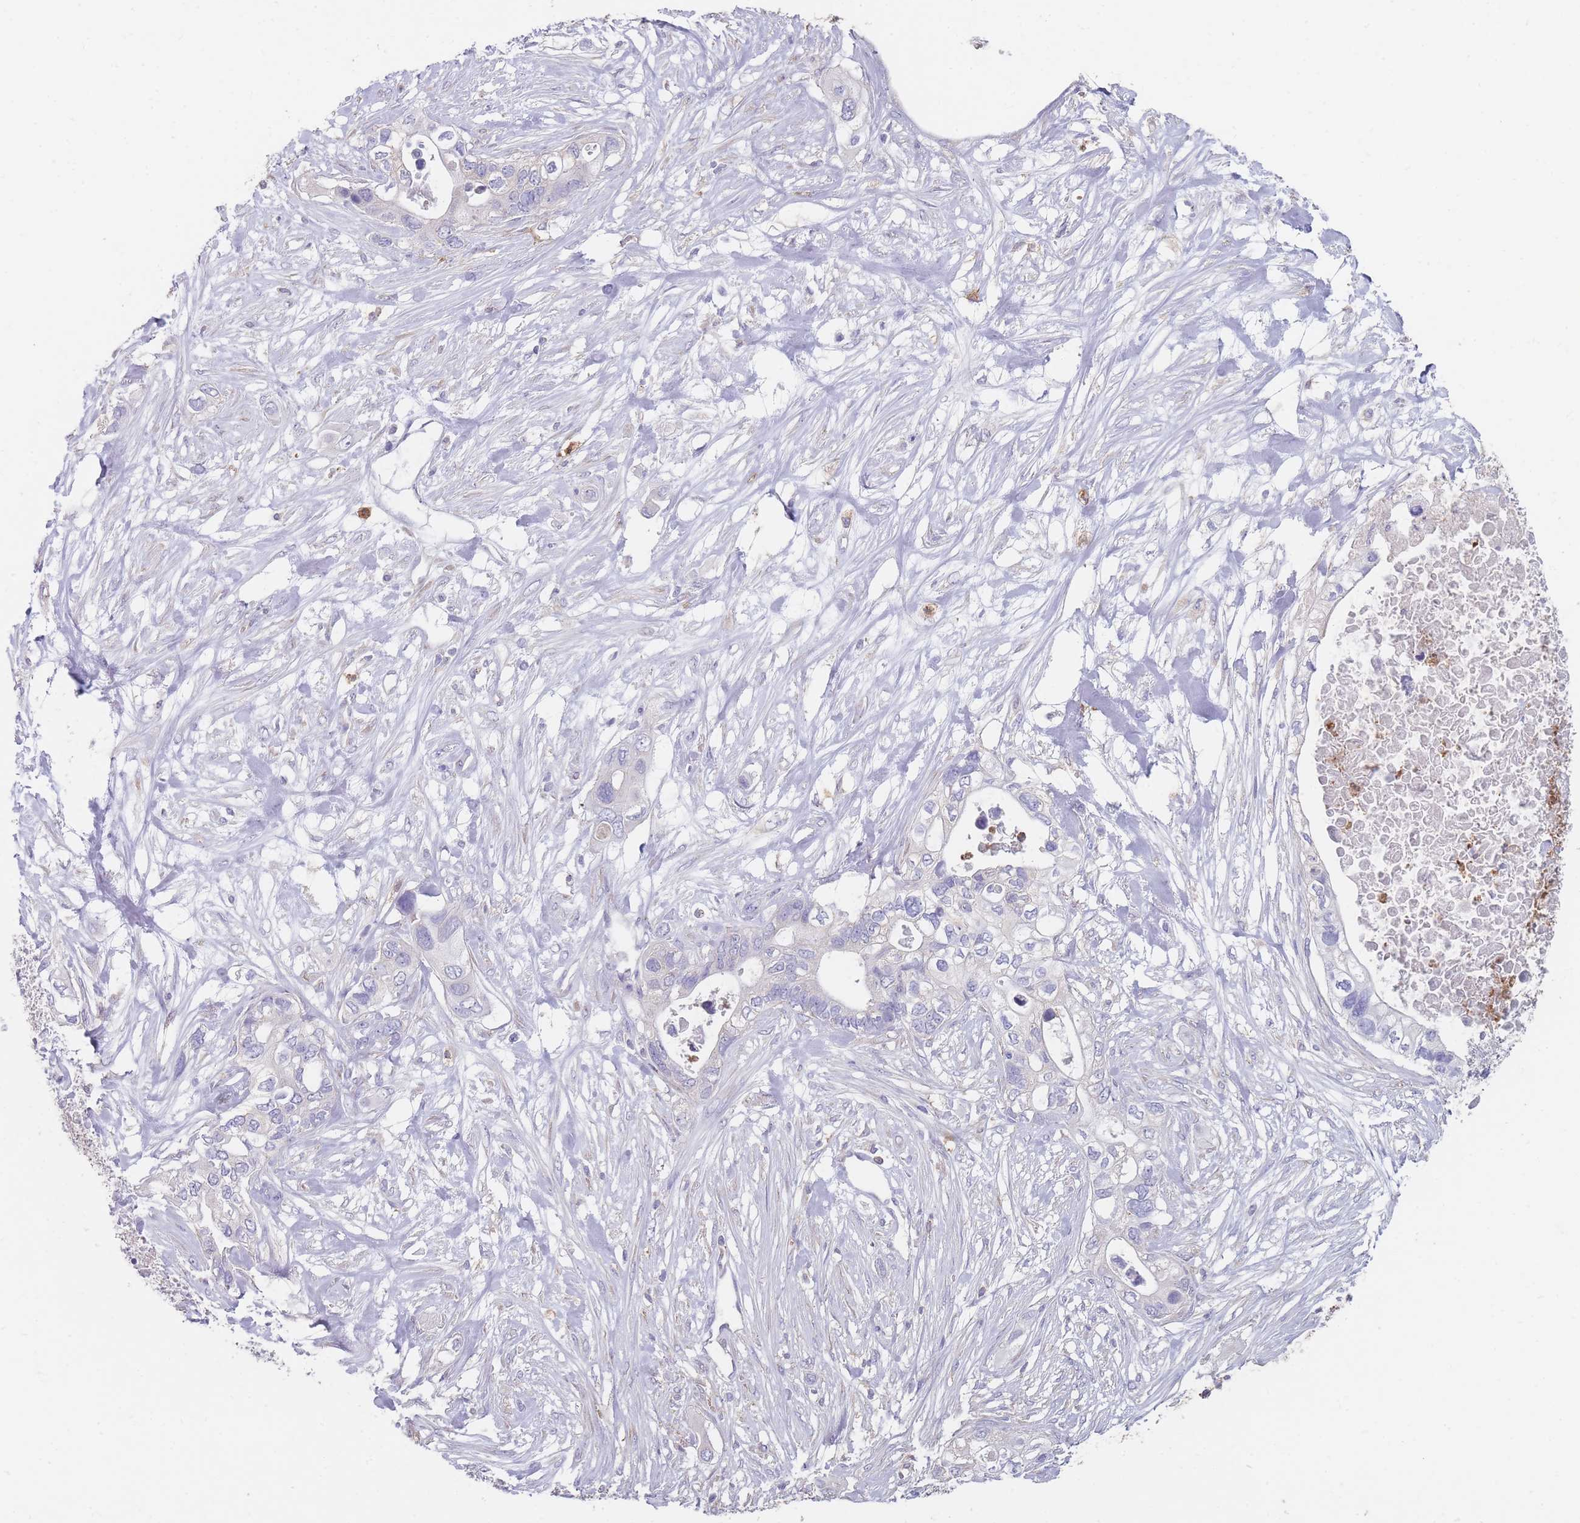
{"staining": {"intensity": "negative", "quantity": "none", "location": "none"}, "tissue": "pancreatic cancer", "cell_type": "Tumor cells", "image_type": "cancer", "snomed": [{"axis": "morphology", "description": "Adenocarcinoma, NOS"}, {"axis": "topography", "description": "Pancreas"}], "caption": "An image of adenocarcinoma (pancreatic) stained for a protein reveals no brown staining in tumor cells.", "gene": "CLEC12A", "patient": {"sex": "female", "age": 63}}